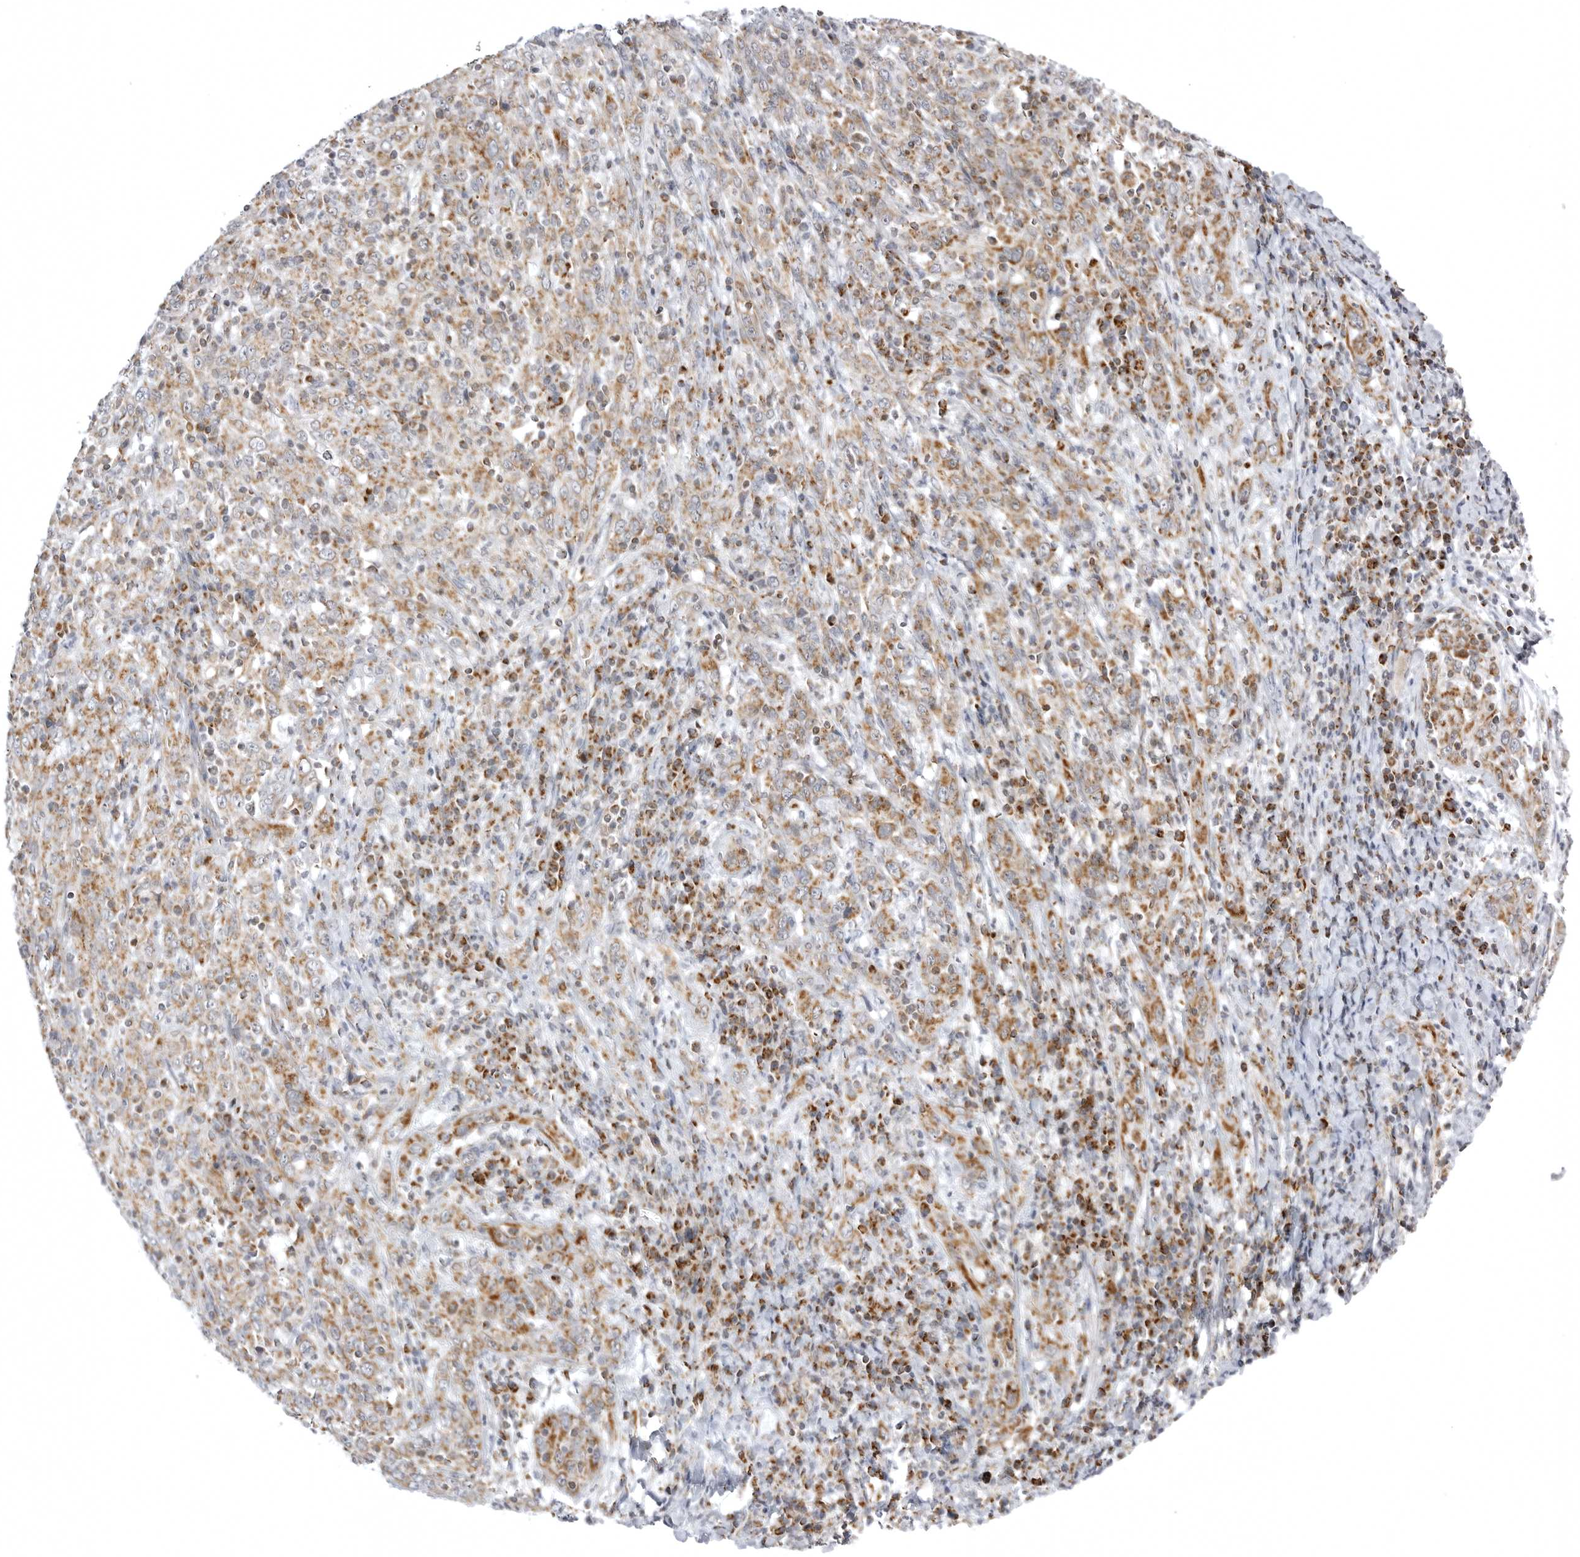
{"staining": {"intensity": "moderate", "quantity": "25%-75%", "location": "cytoplasmic/membranous"}, "tissue": "cervical cancer", "cell_type": "Tumor cells", "image_type": "cancer", "snomed": [{"axis": "morphology", "description": "Squamous cell carcinoma, NOS"}, {"axis": "topography", "description": "Cervix"}], "caption": "This photomicrograph displays immunohistochemistry (IHC) staining of human cervical squamous cell carcinoma, with medium moderate cytoplasmic/membranous staining in about 25%-75% of tumor cells.", "gene": "TUFM", "patient": {"sex": "female", "age": 46}}